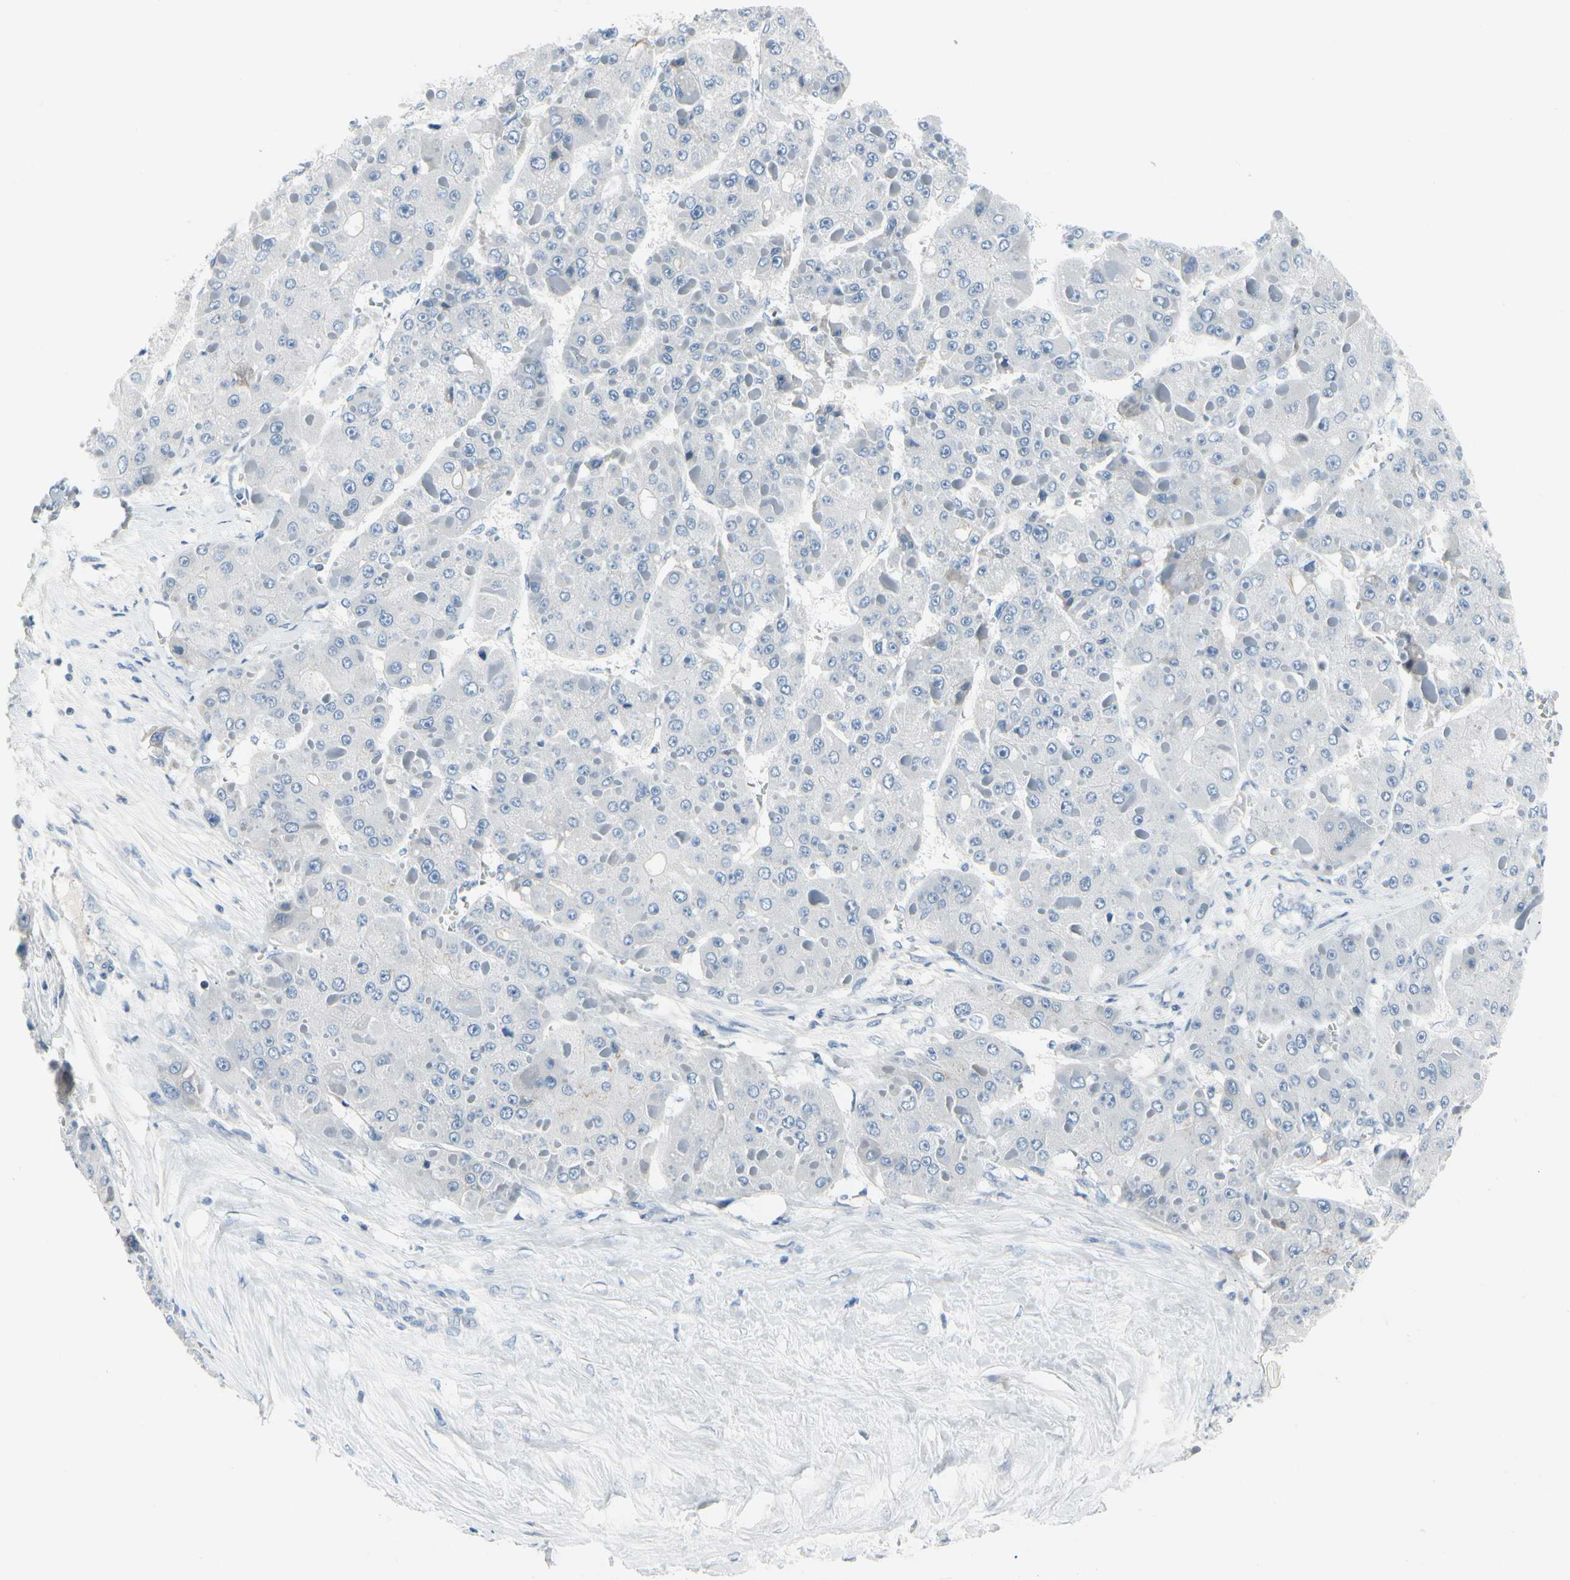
{"staining": {"intensity": "negative", "quantity": "none", "location": "none"}, "tissue": "liver cancer", "cell_type": "Tumor cells", "image_type": "cancer", "snomed": [{"axis": "morphology", "description": "Carcinoma, Hepatocellular, NOS"}, {"axis": "topography", "description": "Liver"}], "caption": "DAB immunohistochemical staining of hepatocellular carcinoma (liver) reveals no significant expression in tumor cells. (DAB (3,3'-diaminobenzidine) immunohistochemistry with hematoxylin counter stain).", "gene": "MUC5B", "patient": {"sex": "female", "age": 73}}